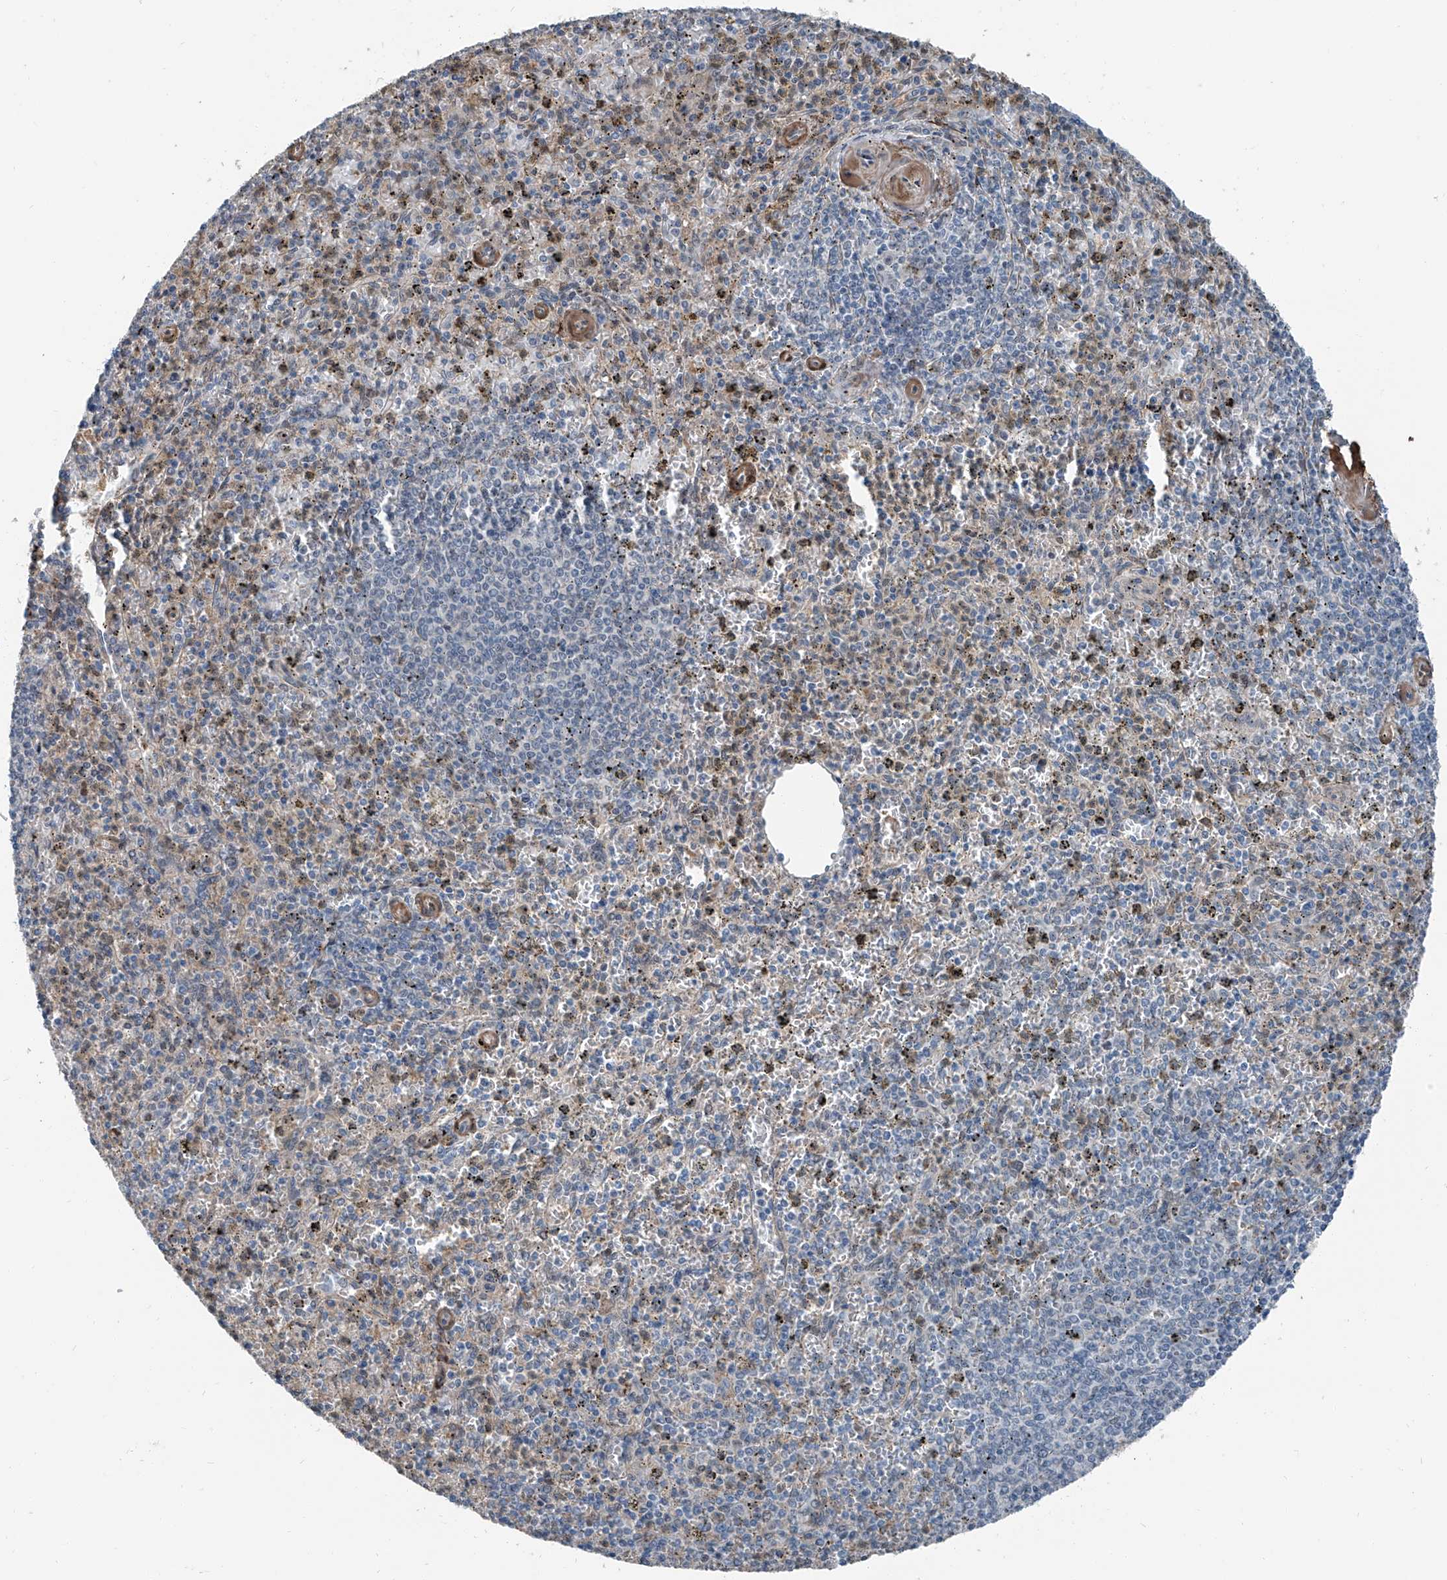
{"staining": {"intensity": "negative", "quantity": "none", "location": "none"}, "tissue": "spleen", "cell_type": "Cells in red pulp", "image_type": "normal", "snomed": [{"axis": "morphology", "description": "Normal tissue, NOS"}, {"axis": "topography", "description": "Spleen"}], "caption": "An image of spleen stained for a protein displays no brown staining in cells in red pulp. (Stains: DAB immunohistochemistry with hematoxylin counter stain, Microscopy: brightfield microscopy at high magnification).", "gene": "HSPA6", "patient": {"sex": "male", "age": 72}}